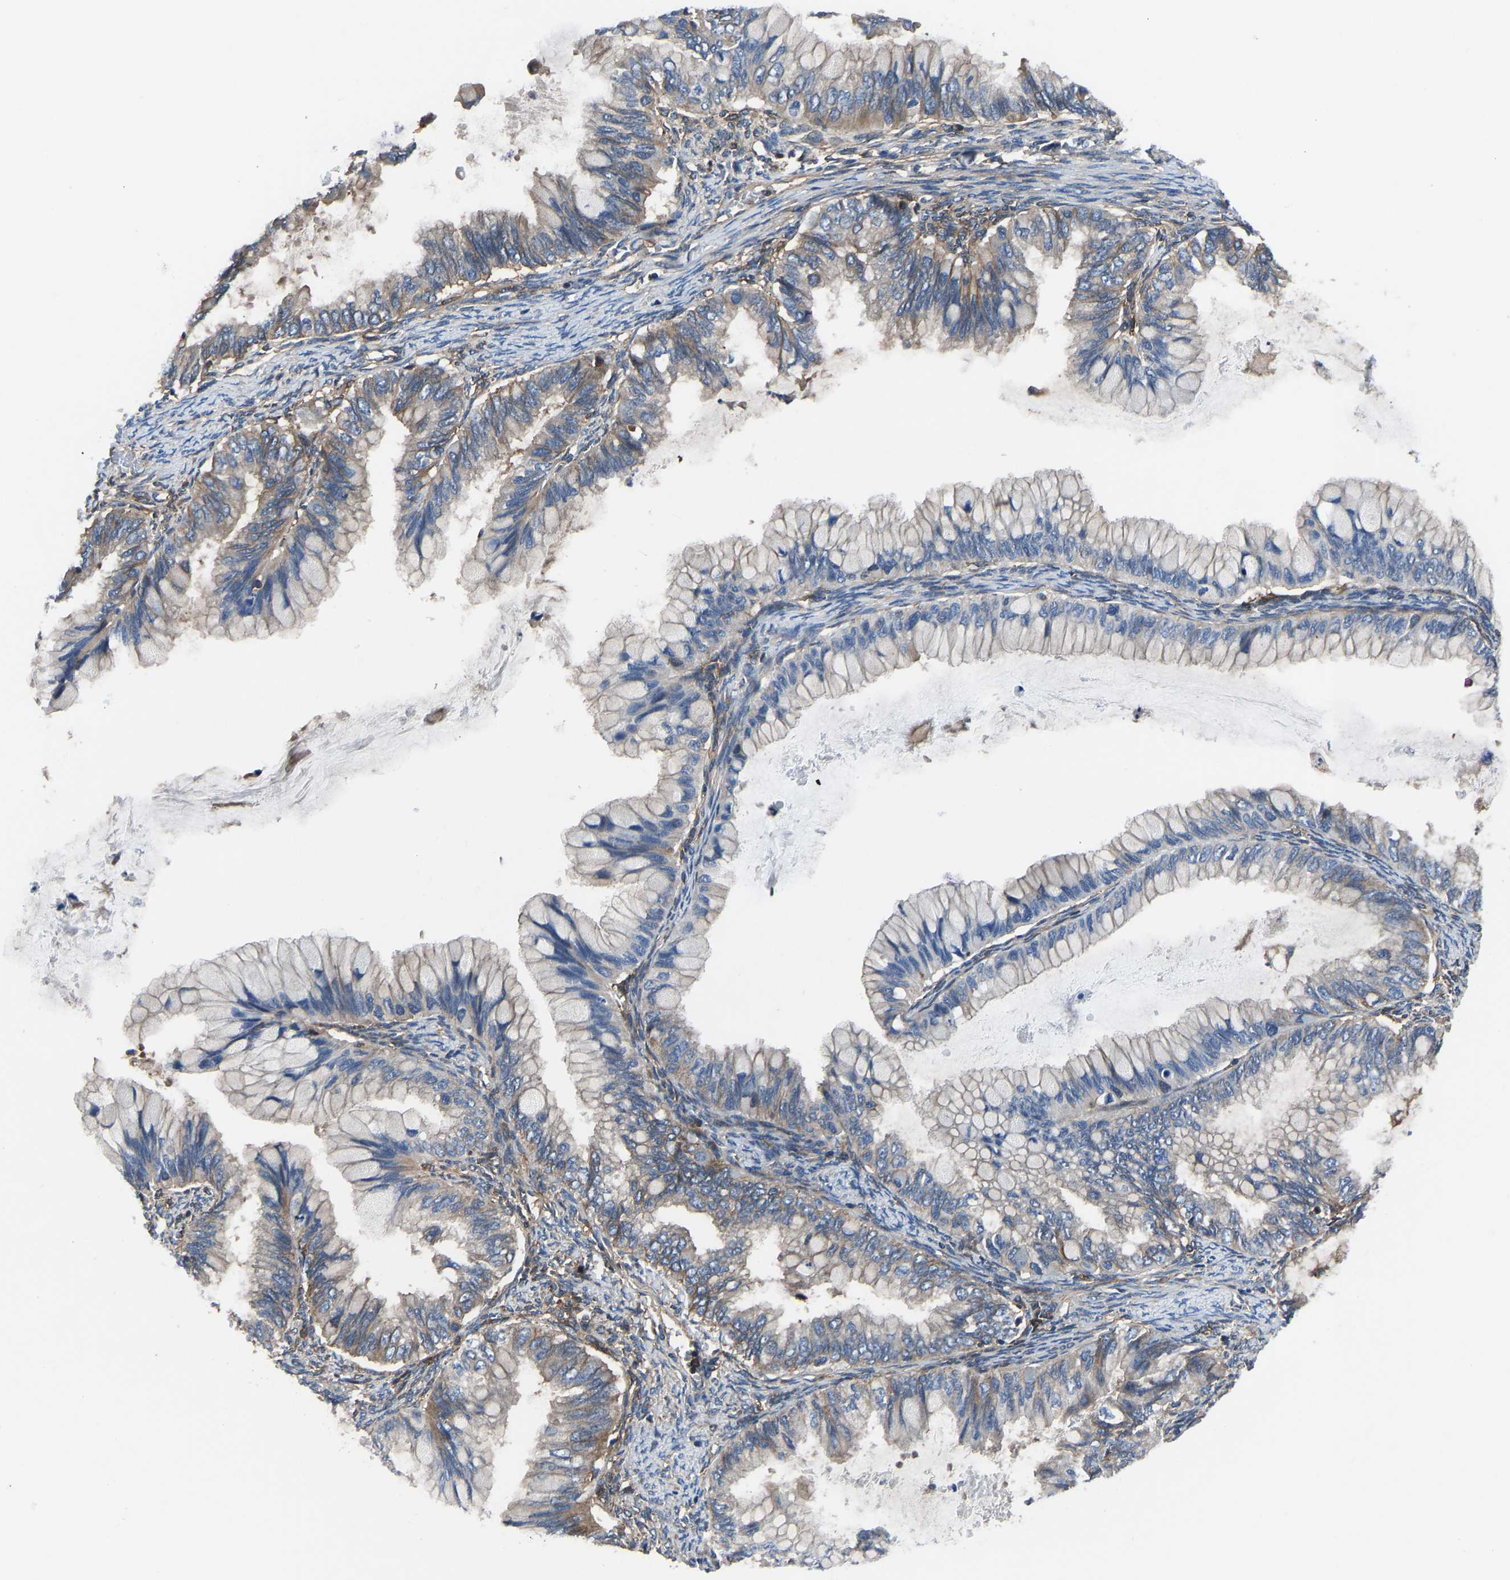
{"staining": {"intensity": "weak", "quantity": "25%-75%", "location": "cytoplasmic/membranous"}, "tissue": "ovarian cancer", "cell_type": "Tumor cells", "image_type": "cancer", "snomed": [{"axis": "morphology", "description": "Cystadenocarcinoma, mucinous, NOS"}, {"axis": "topography", "description": "Ovary"}], "caption": "Human ovarian mucinous cystadenocarcinoma stained with a protein marker displays weak staining in tumor cells.", "gene": "PRKAR1A", "patient": {"sex": "female", "age": 80}}